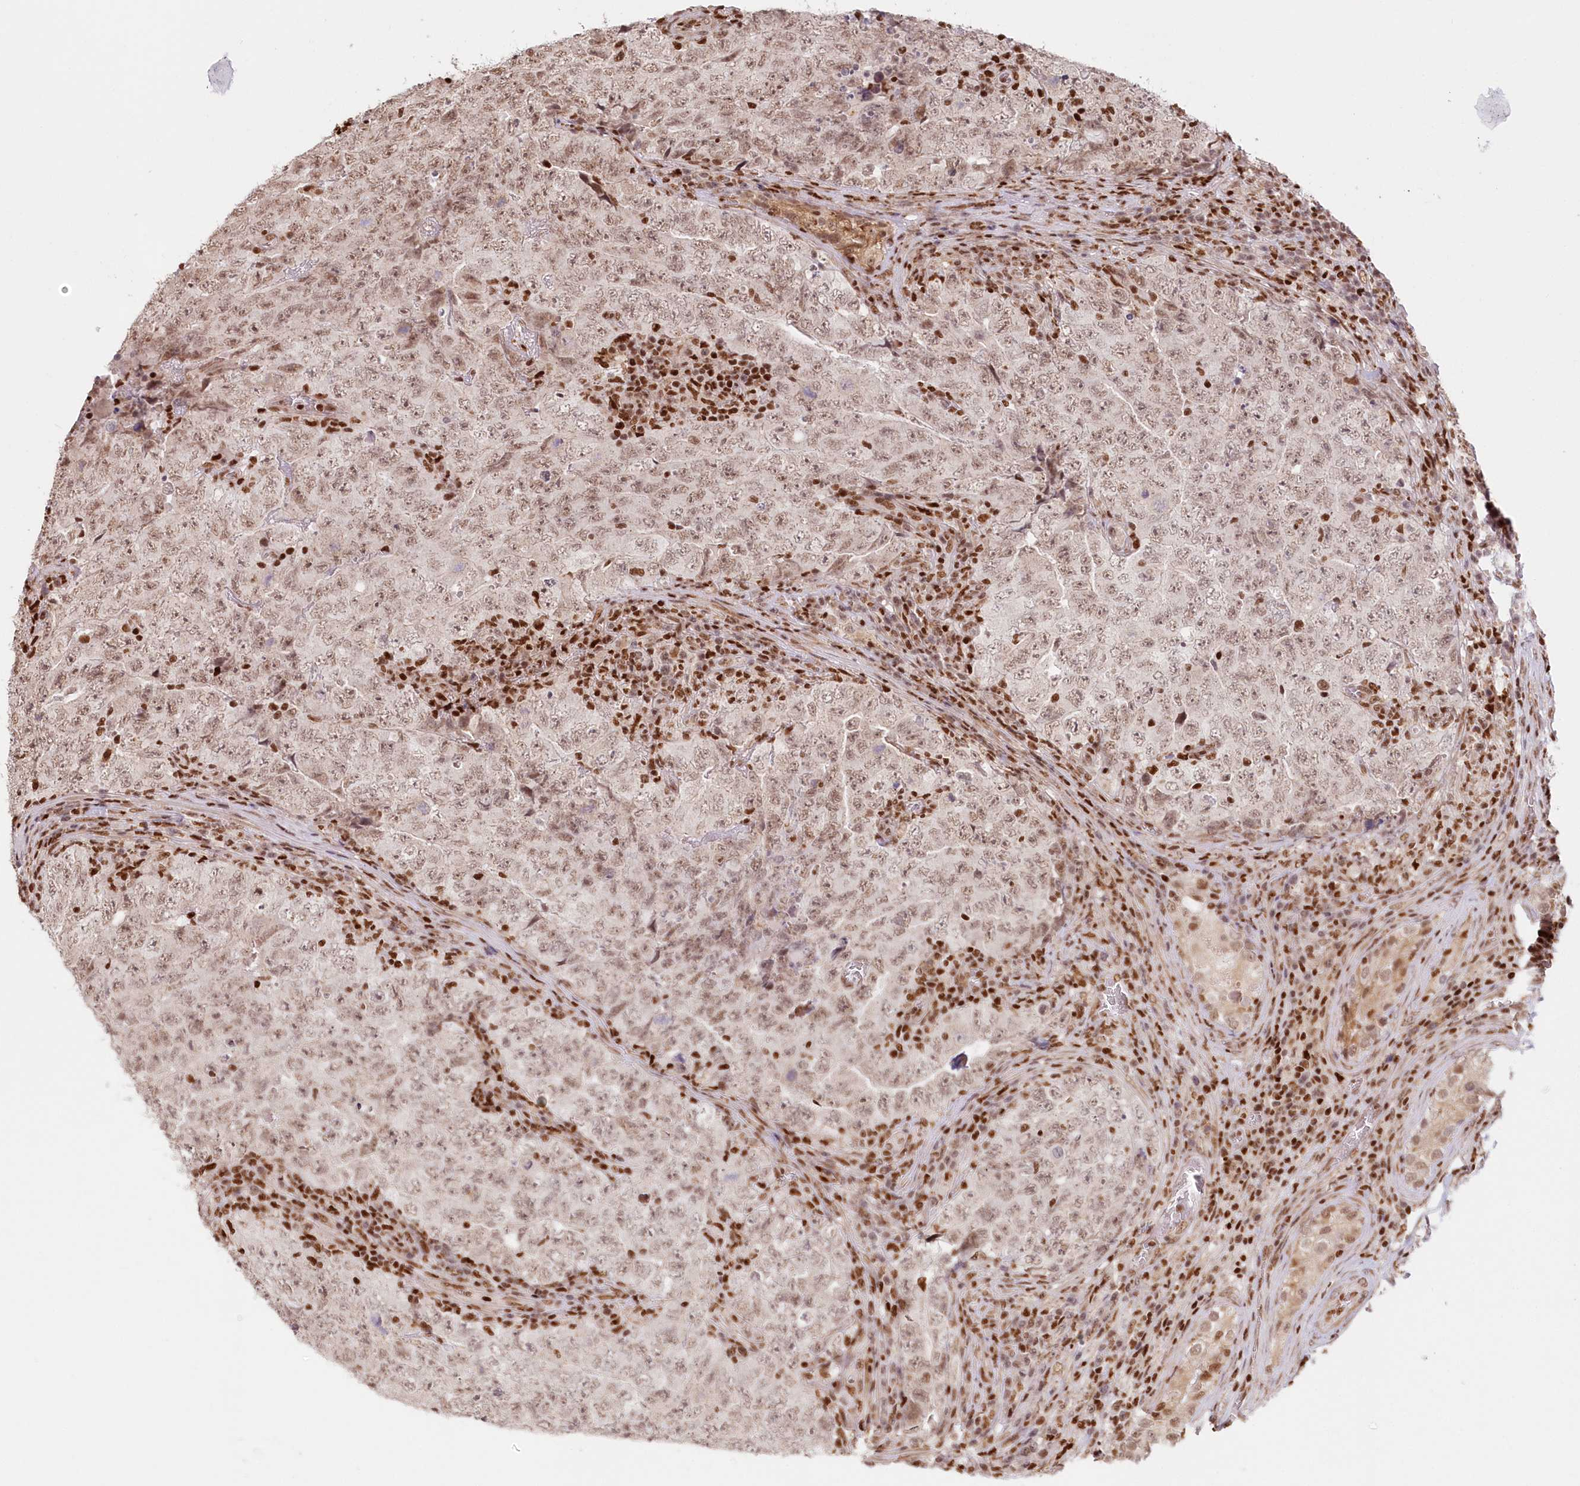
{"staining": {"intensity": "weak", "quantity": ">75%", "location": "nuclear"}, "tissue": "testis cancer", "cell_type": "Tumor cells", "image_type": "cancer", "snomed": [{"axis": "morphology", "description": "Carcinoma, Embryonal, NOS"}, {"axis": "topography", "description": "Testis"}], "caption": "The immunohistochemical stain highlights weak nuclear staining in tumor cells of embryonal carcinoma (testis) tissue. (DAB = brown stain, brightfield microscopy at high magnification).", "gene": "POLR2B", "patient": {"sex": "male", "age": 26}}